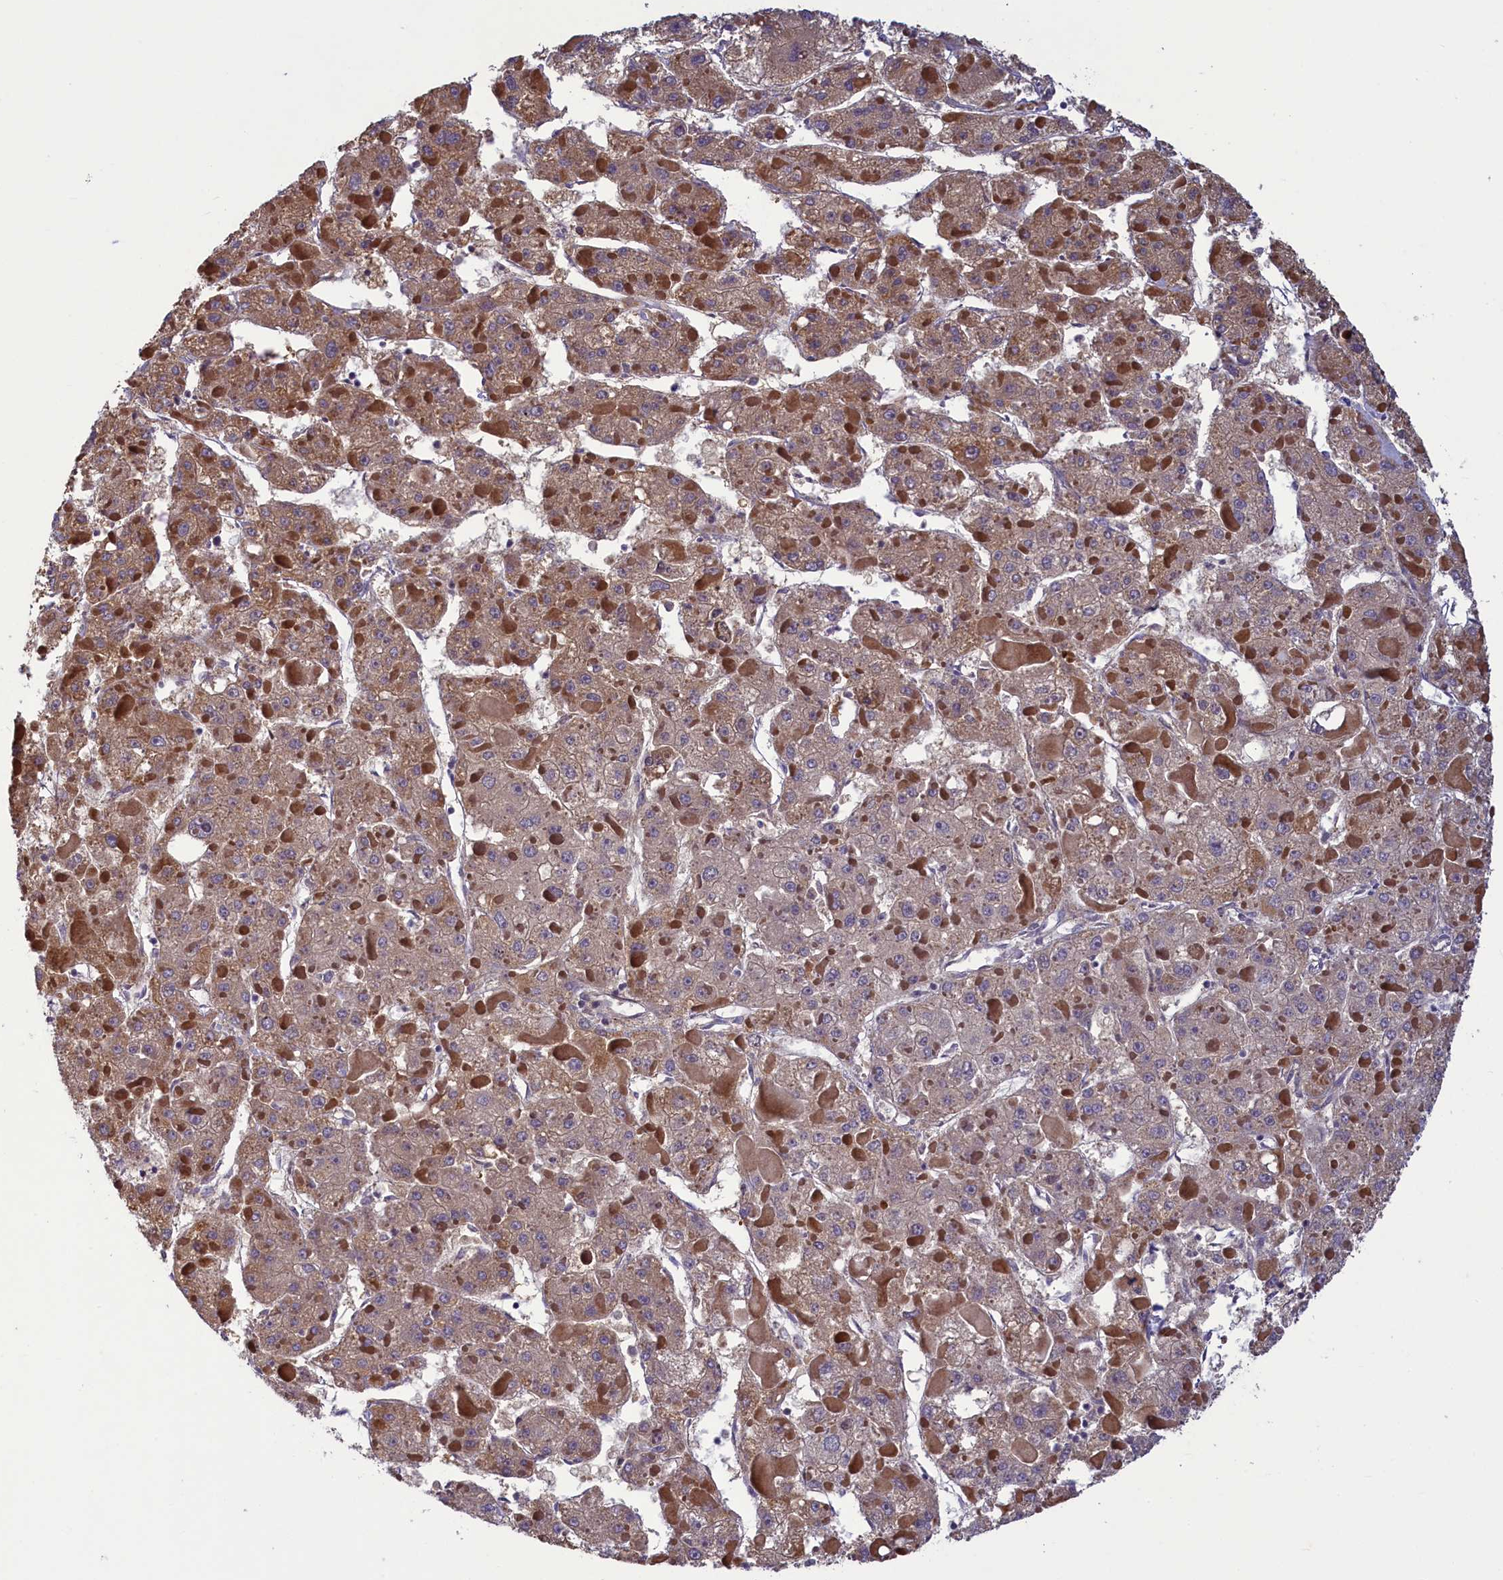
{"staining": {"intensity": "weak", "quantity": ">75%", "location": "cytoplasmic/membranous"}, "tissue": "liver cancer", "cell_type": "Tumor cells", "image_type": "cancer", "snomed": [{"axis": "morphology", "description": "Carcinoma, Hepatocellular, NOS"}, {"axis": "topography", "description": "Liver"}], "caption": "Liver hepatocellular carcinoma stained with a brown dye demonstrates weak cytoplasmic/membranous positive positivity in approximately >75% of tumor cells.", "gene": "NUBP1", "patient": {"sex": "female", "age": 73}}